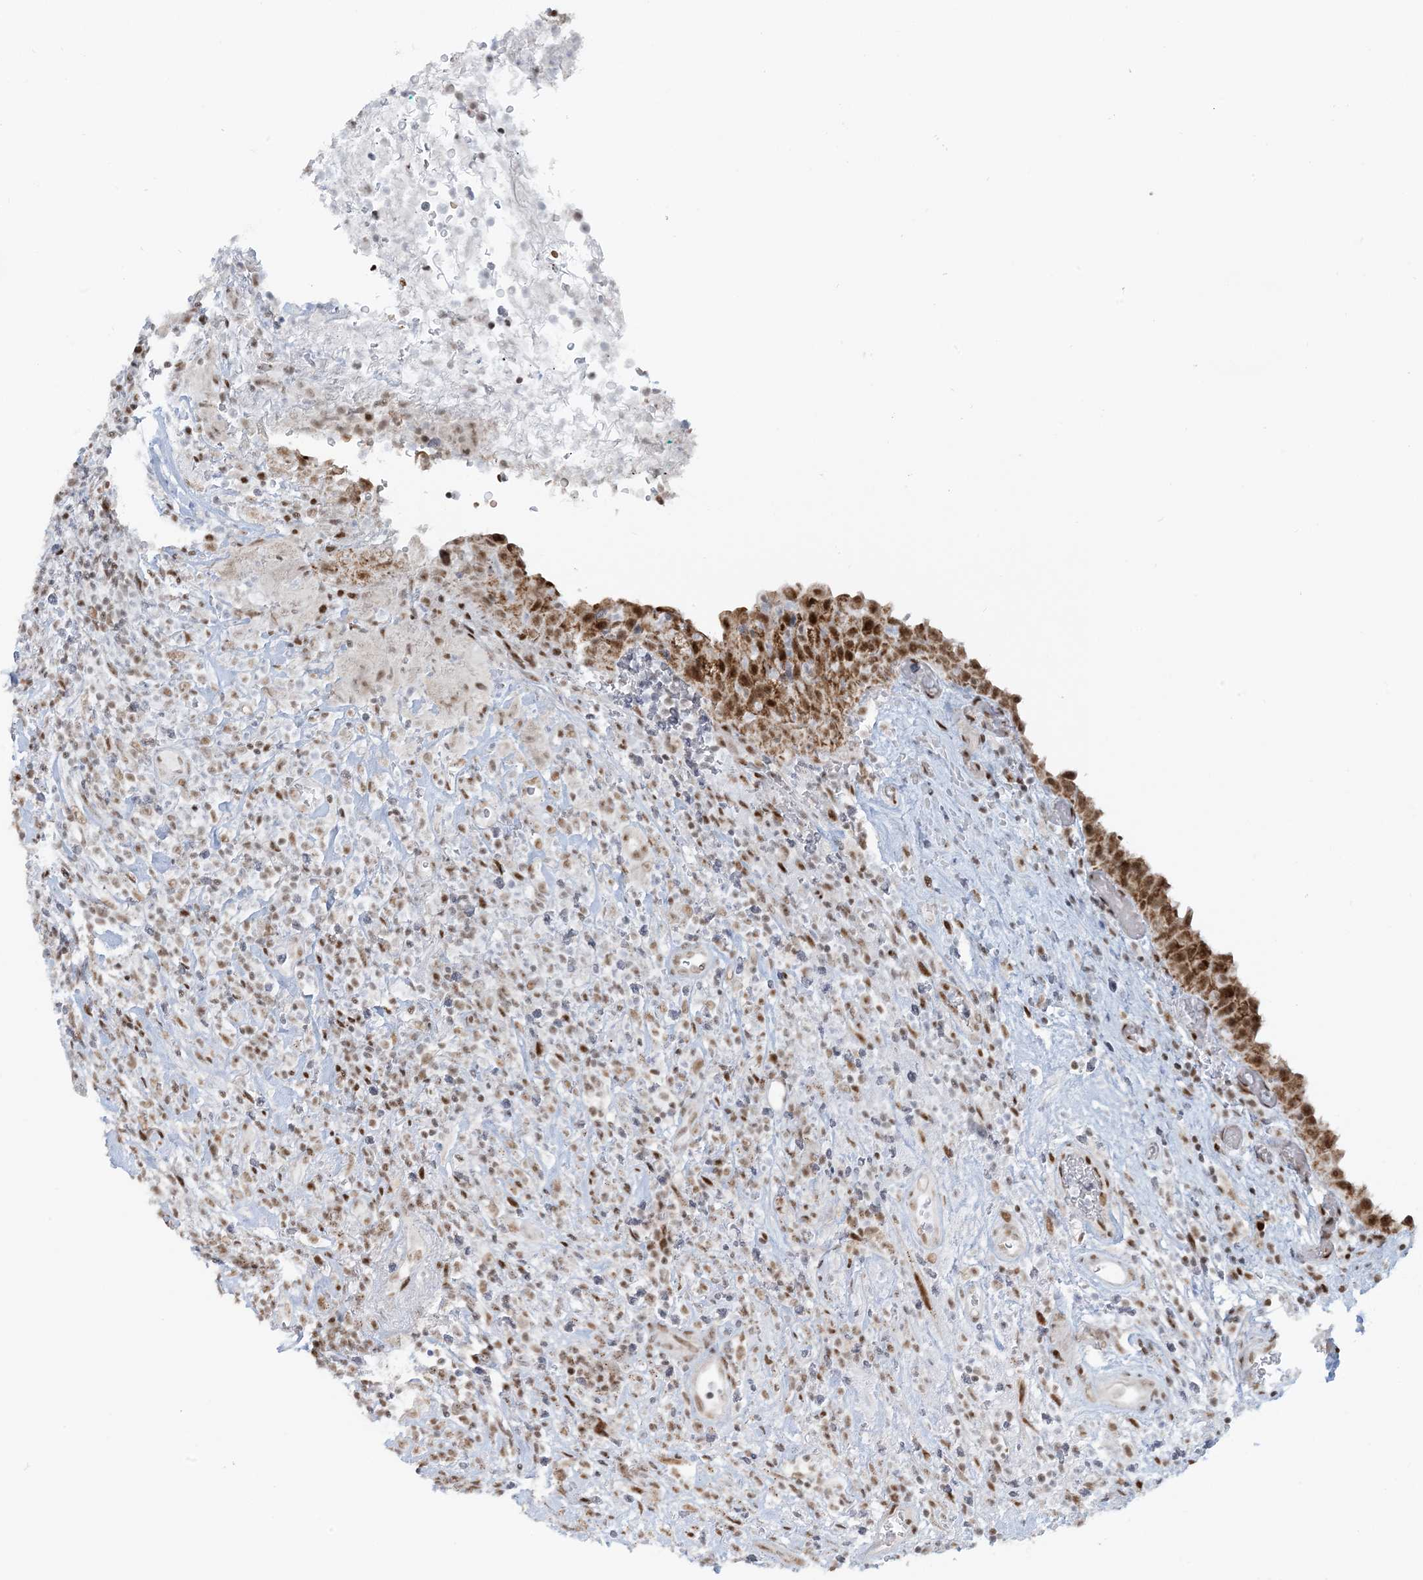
{"staining": {"intensity": "moderate", "quantity": ">75%", "location": "cytoplasmic/membranous,nuclear"}, "tissue": "urinary bladder", "cell_type": "Urothelial cells", "image_type": "normal", "snomed": [{"axis": "morphology", "description": "Normal tissue, NOS"}, {"axis": "morphology", "description": "Inflammation, NOS"}, {"axis": "topography", "description": "Urinary bladder"}], "caption": "This image reveals immunohistochemistry (IHC) staining of normal human urinary bladder, with medium moderate cytoplasmic/membranous,nuclear positivity in about >75% of urothelial cells.", "gene": "ECT2L", "patient": {"sex": "female", "age": 75}}